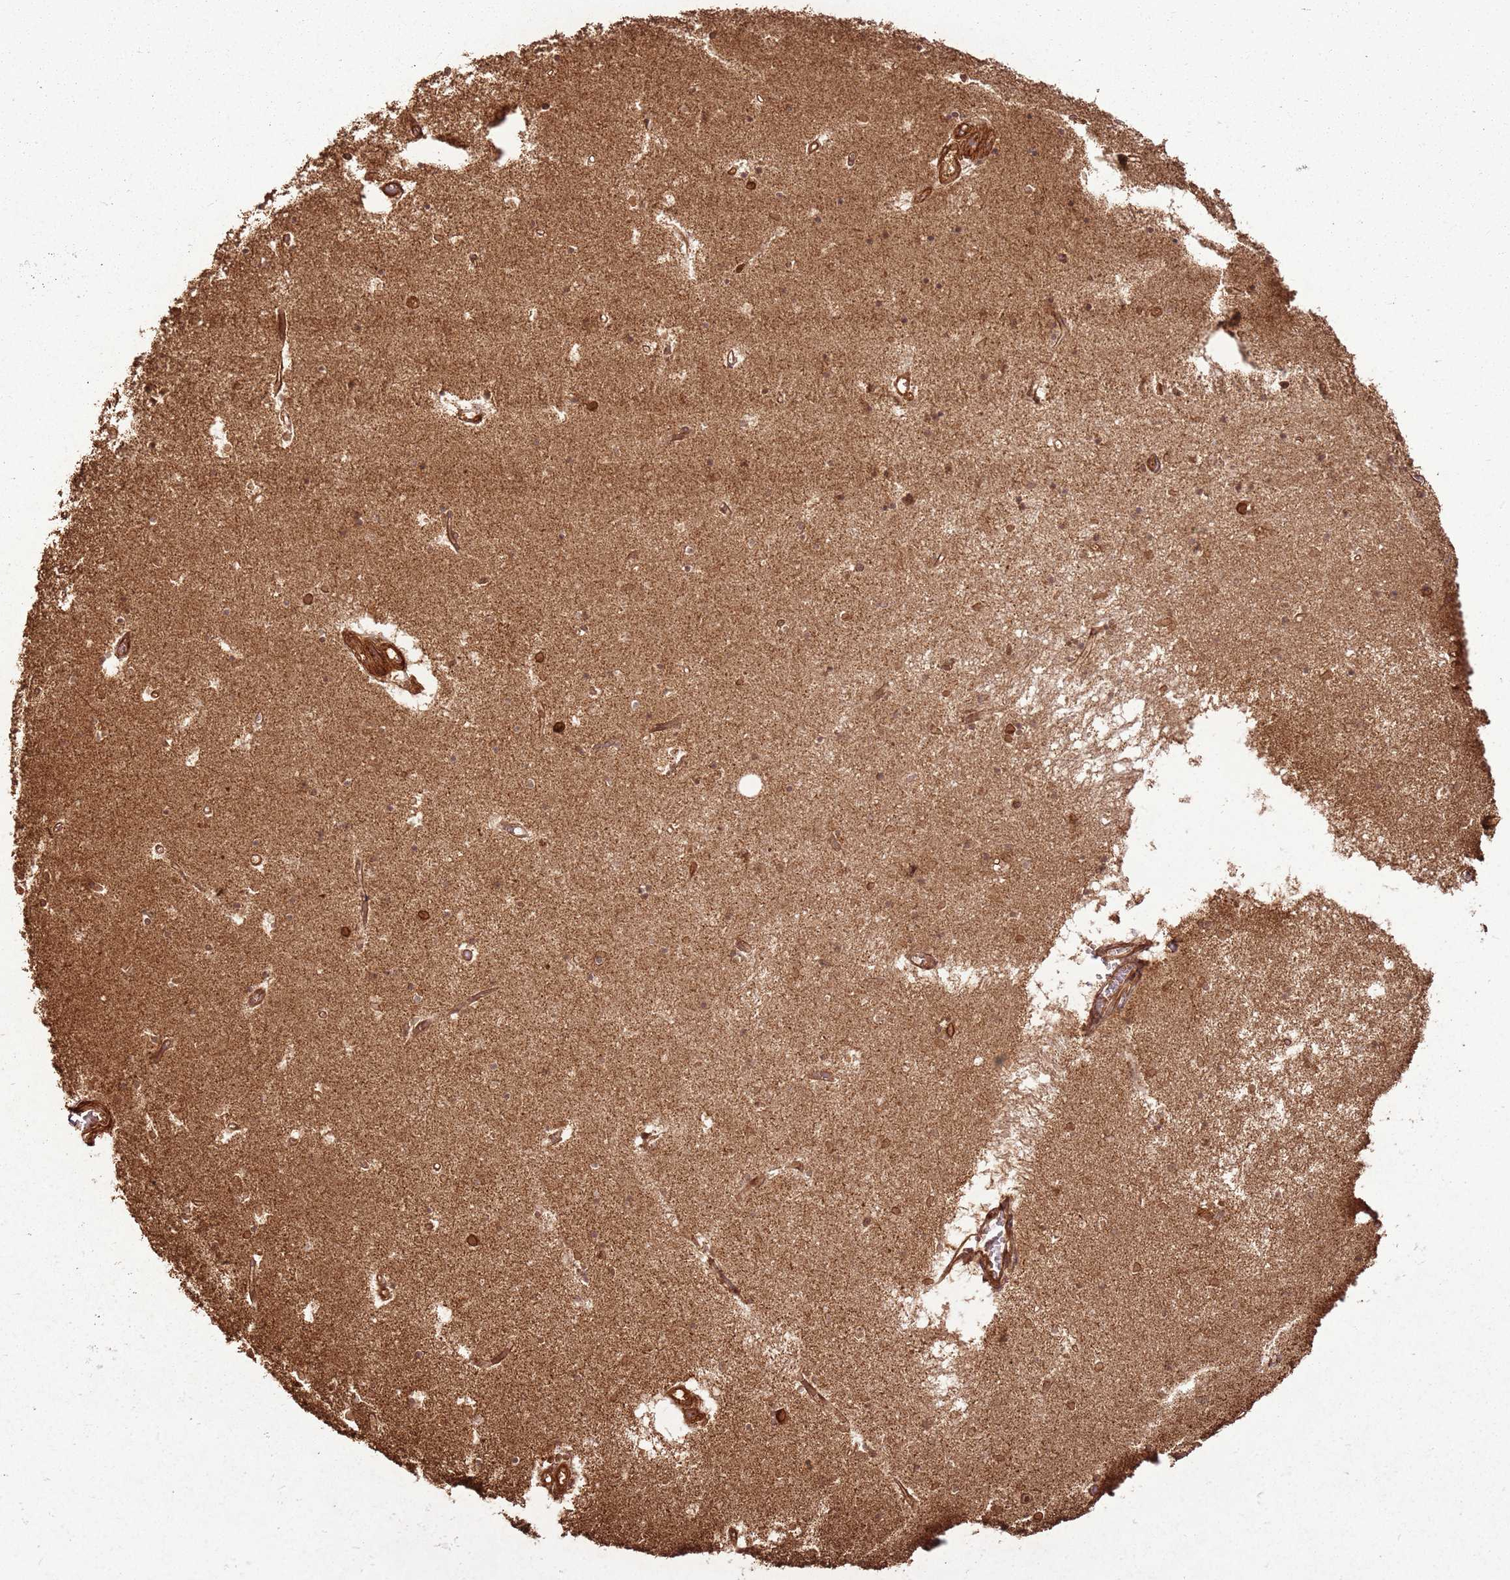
{"staining": {"intensity": "moderate", "quantity": ">75%", "location": "cytoplasmic/membranous"}, "tissue": "hippocampus", "cell_type": "Glial cells", "image_type": "normal", "snomed": [{"axis": "morphology", "description": "Normal tissue, NOS"}, {"axis": "topography", "description": "Hippocampus"}], "caption": "An immunohistochemistry photomicrograph of normal tissue is shown. Protein staining in brown highlights moderate cytoplasmic/membranous positivity in hippocampus within glial cells. Nuclei are stained in blue.", "gene": "MRPS6", "patient": {"sex": "male", "age": 70}}